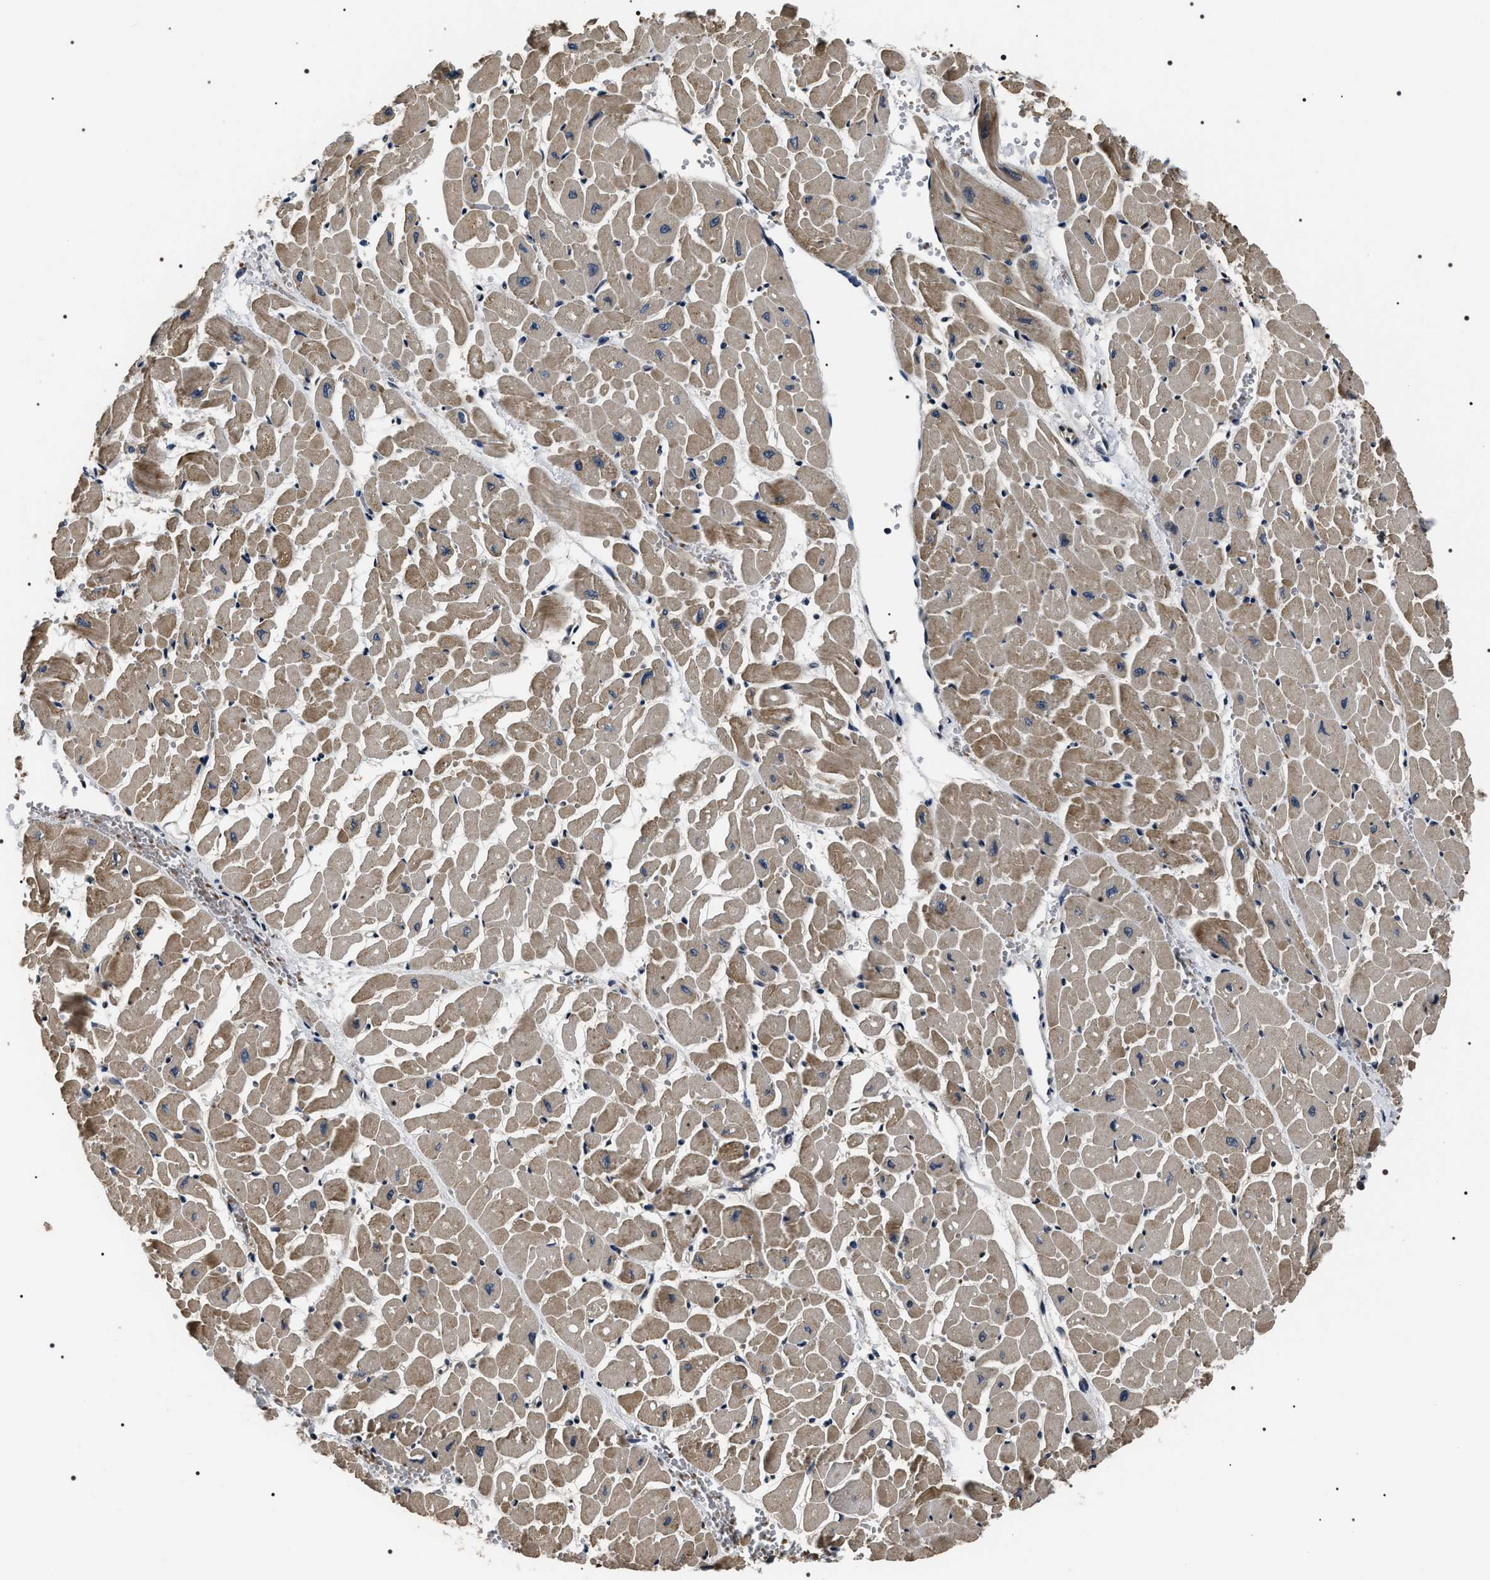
{"staining": {"intensity": "moderate", "quantity": "25%-75%", "location": "cytoplasmic/membranous"}, "tissue": "heart muscle", "cell_type": "Cardiomyocytes", "image_type": "normal", "snomed": [{"axis": "morphology", "description": "Normal tissue, NOS"}, {"axis": "topography", "description": "Heart"}], "caption": "There is medium levels of moderate cytoplasmic/membranous expression in cardiomyocytes of normal heart muscle, as demonstrated by immunohistochemical staining (brown color).", "gene": "ARHGAP22", "patient": {"sex": "male", "age": 45}}